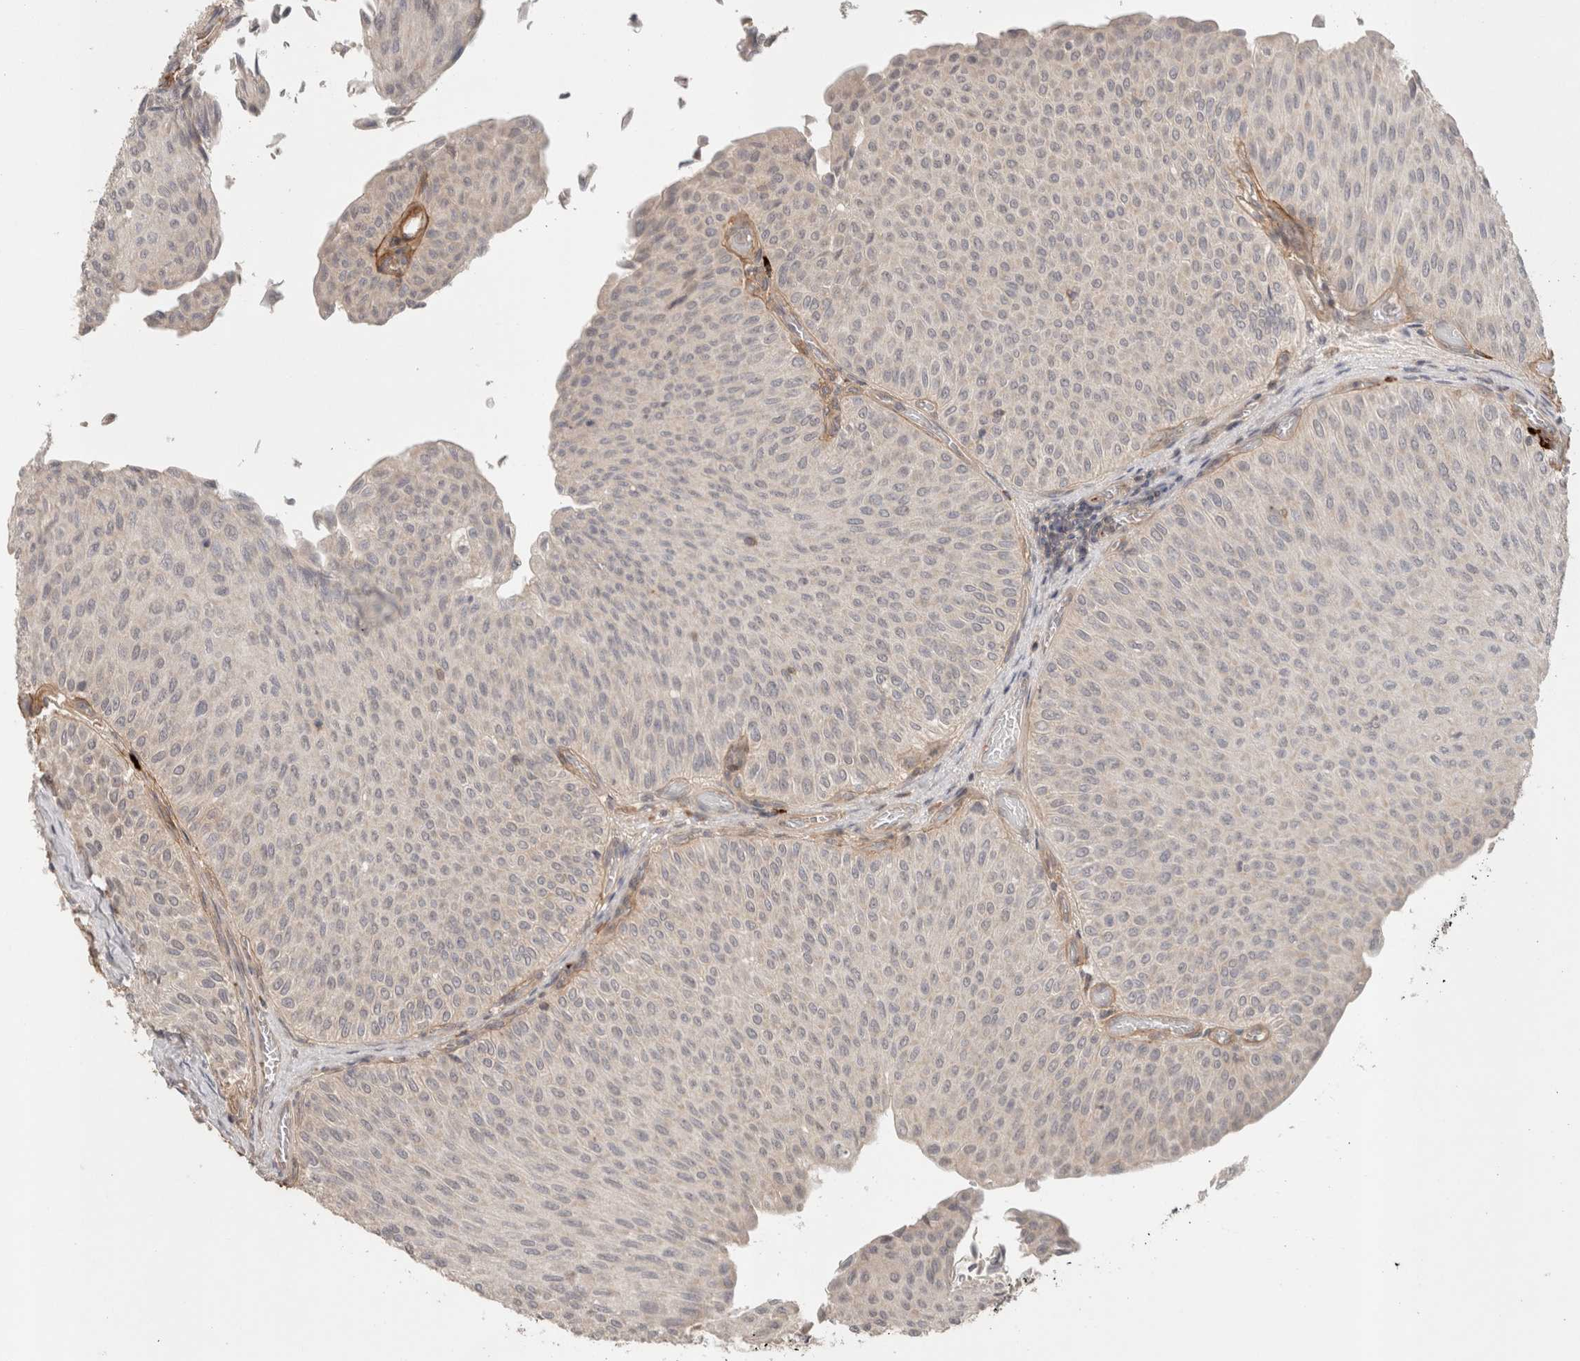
{"staining": {"intensity": "negative", "quantity": "none", "location": "none"}, "tissue": "urothelial cancer", "cell_type": "Tumor cells", "image_type": "cancer", "snomed": [{"axis": "morphology", "description": "Urothelial carcinoma, Low grade"}, {"axis": "topography", "description": "Urinary bladder"}], "caption": "Urothelial carcinoma (low-grade) was stained to show a protein in brown. There is no significant positivity in tumor cells.", "gene": "HSPG2", "patient": {"sex": "male", "age": 78}}